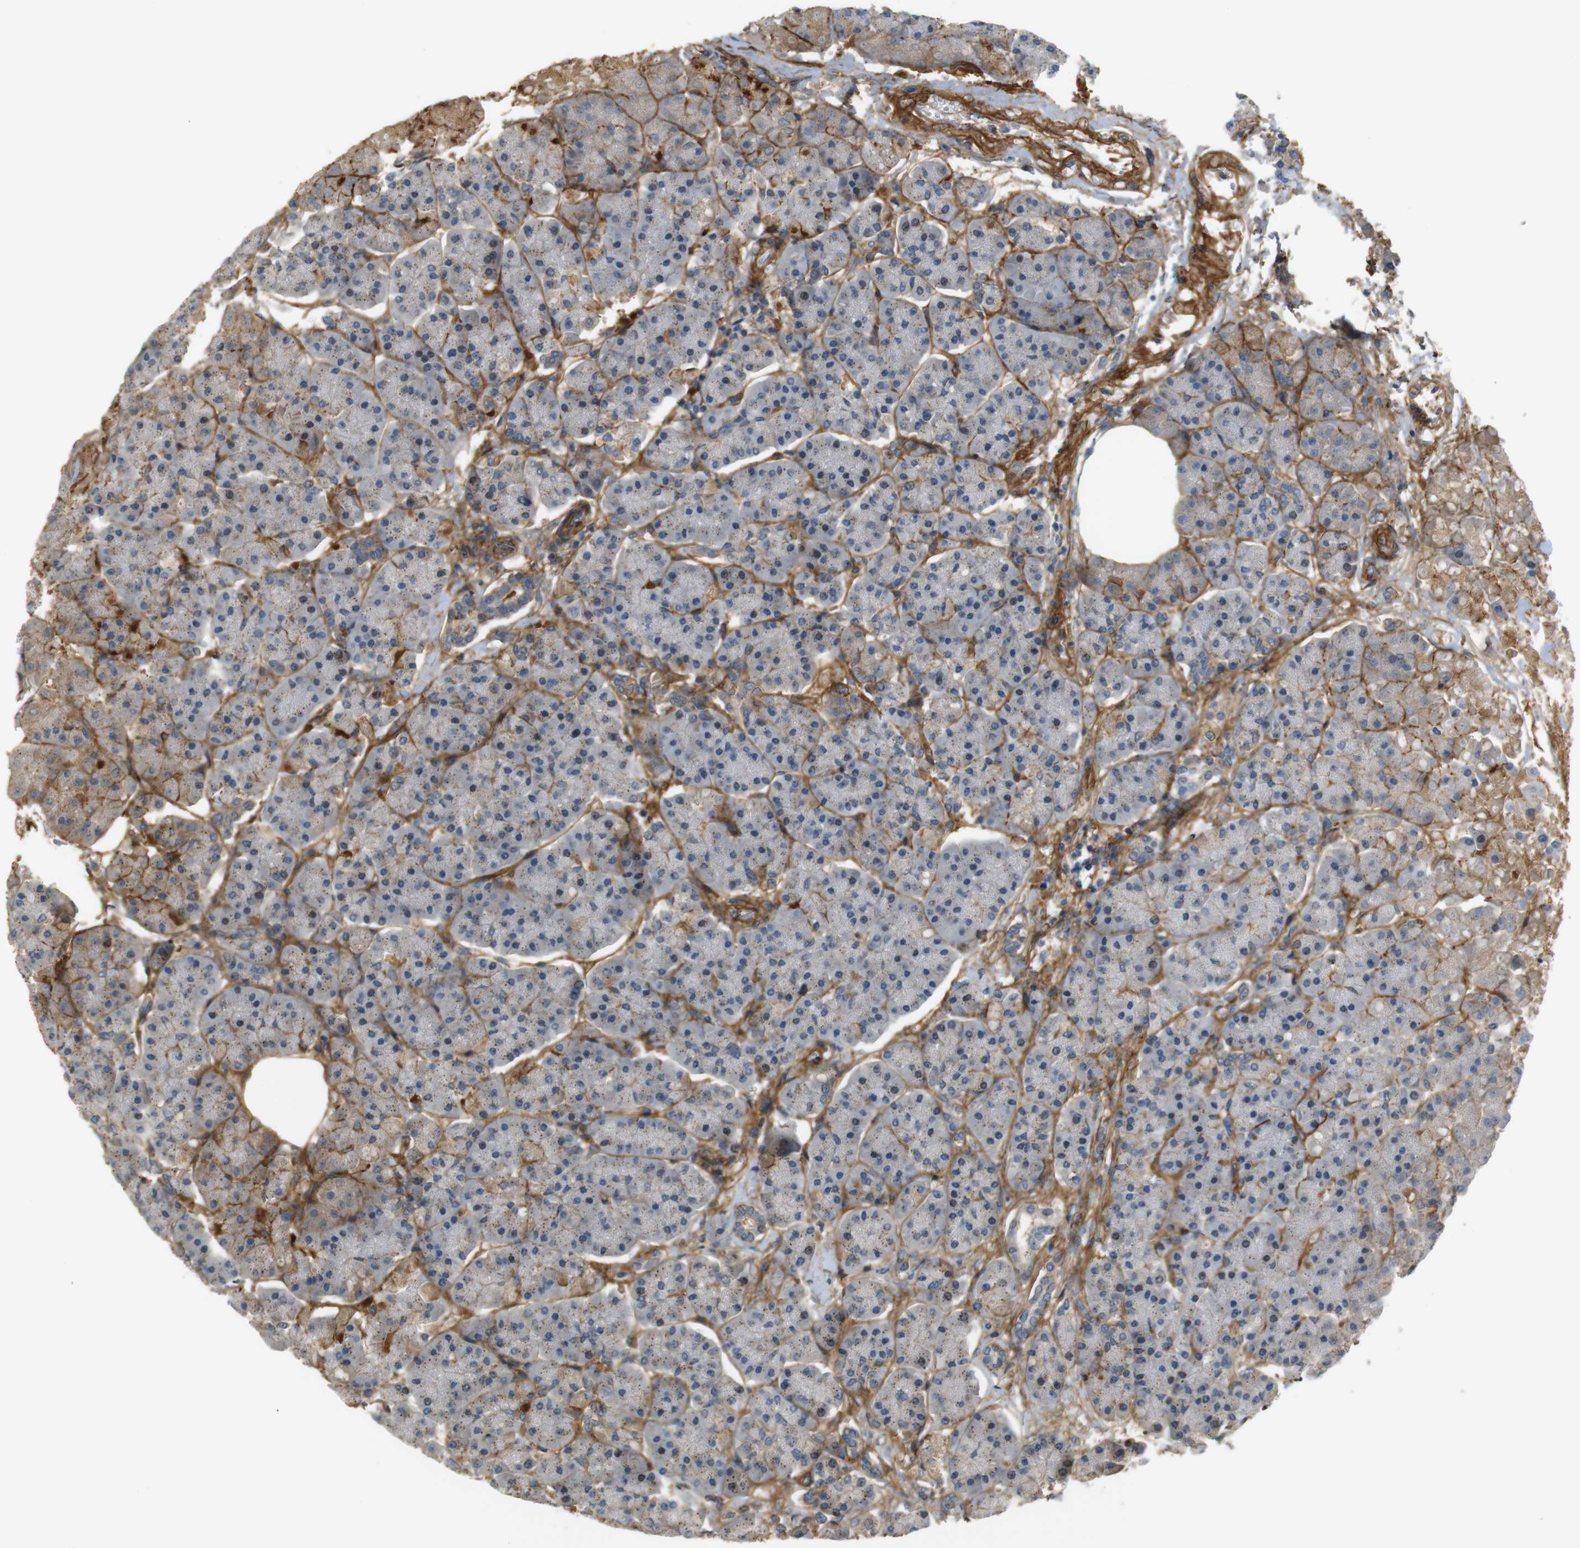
{"staining": {"intensity": "weak", "quantity": "25%-75%", "location": "cytoplasmic/membranous"}, "tissue": "pancreas", "cell_type": "Exocrine glandular cells", "image_type": "normal", "snomed": [{"axis": "morphology", "description": "Normal tissue, NOS"}, {"axis": "topography", "description": "Pancreas"}], "caption": "The micrograph displays staining of unremarkable pancreas, revealing weak cytoplasmic/membranous protein staining (brown color) within exocrine glandular cells.", "gene": "TSPAN9", "patient": {"sex": "female", "age": 70}}